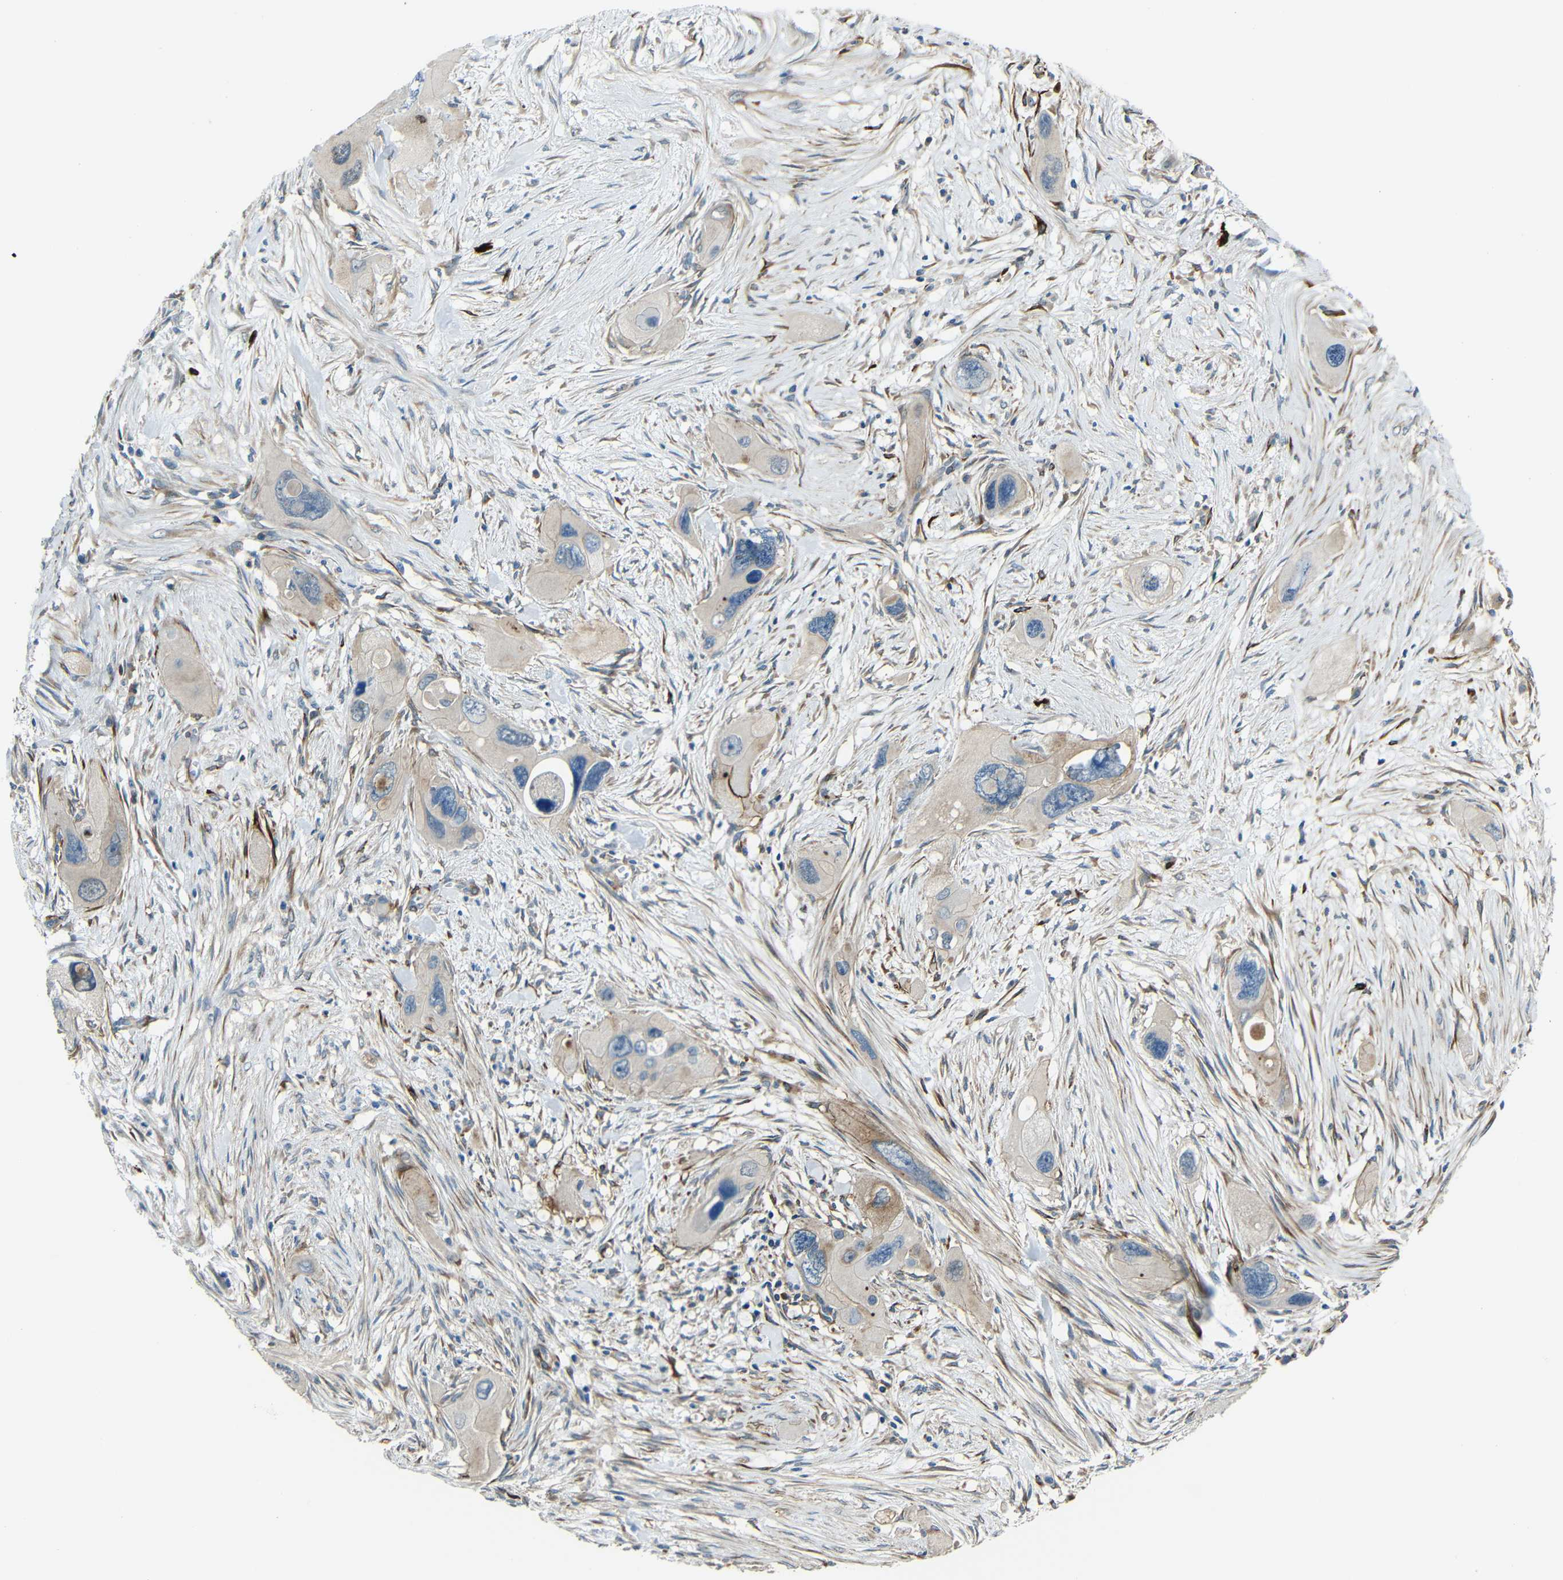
{"staining": {"intensity": "weak", "quantity": ">75%", "location": "cytoplasmic/membranous"}, "tissue": "pancreatic cancer", "cell_type": "Tumor cells", "image_type": "cancer", "snomed": [{"axis": "morphology", "description": "Adenocarcinoma, NOS"}, {"axis": "topography", "description": "Pancreas"}], "caption": "Protein staining exhibits weak cytoplasmic/membranous expression in approximately >75% of tumor cells in pancreatic cancer (adenocarcinoma).", "gene": "DCLK1", "patient": {"sex": "male", "age": 73}}